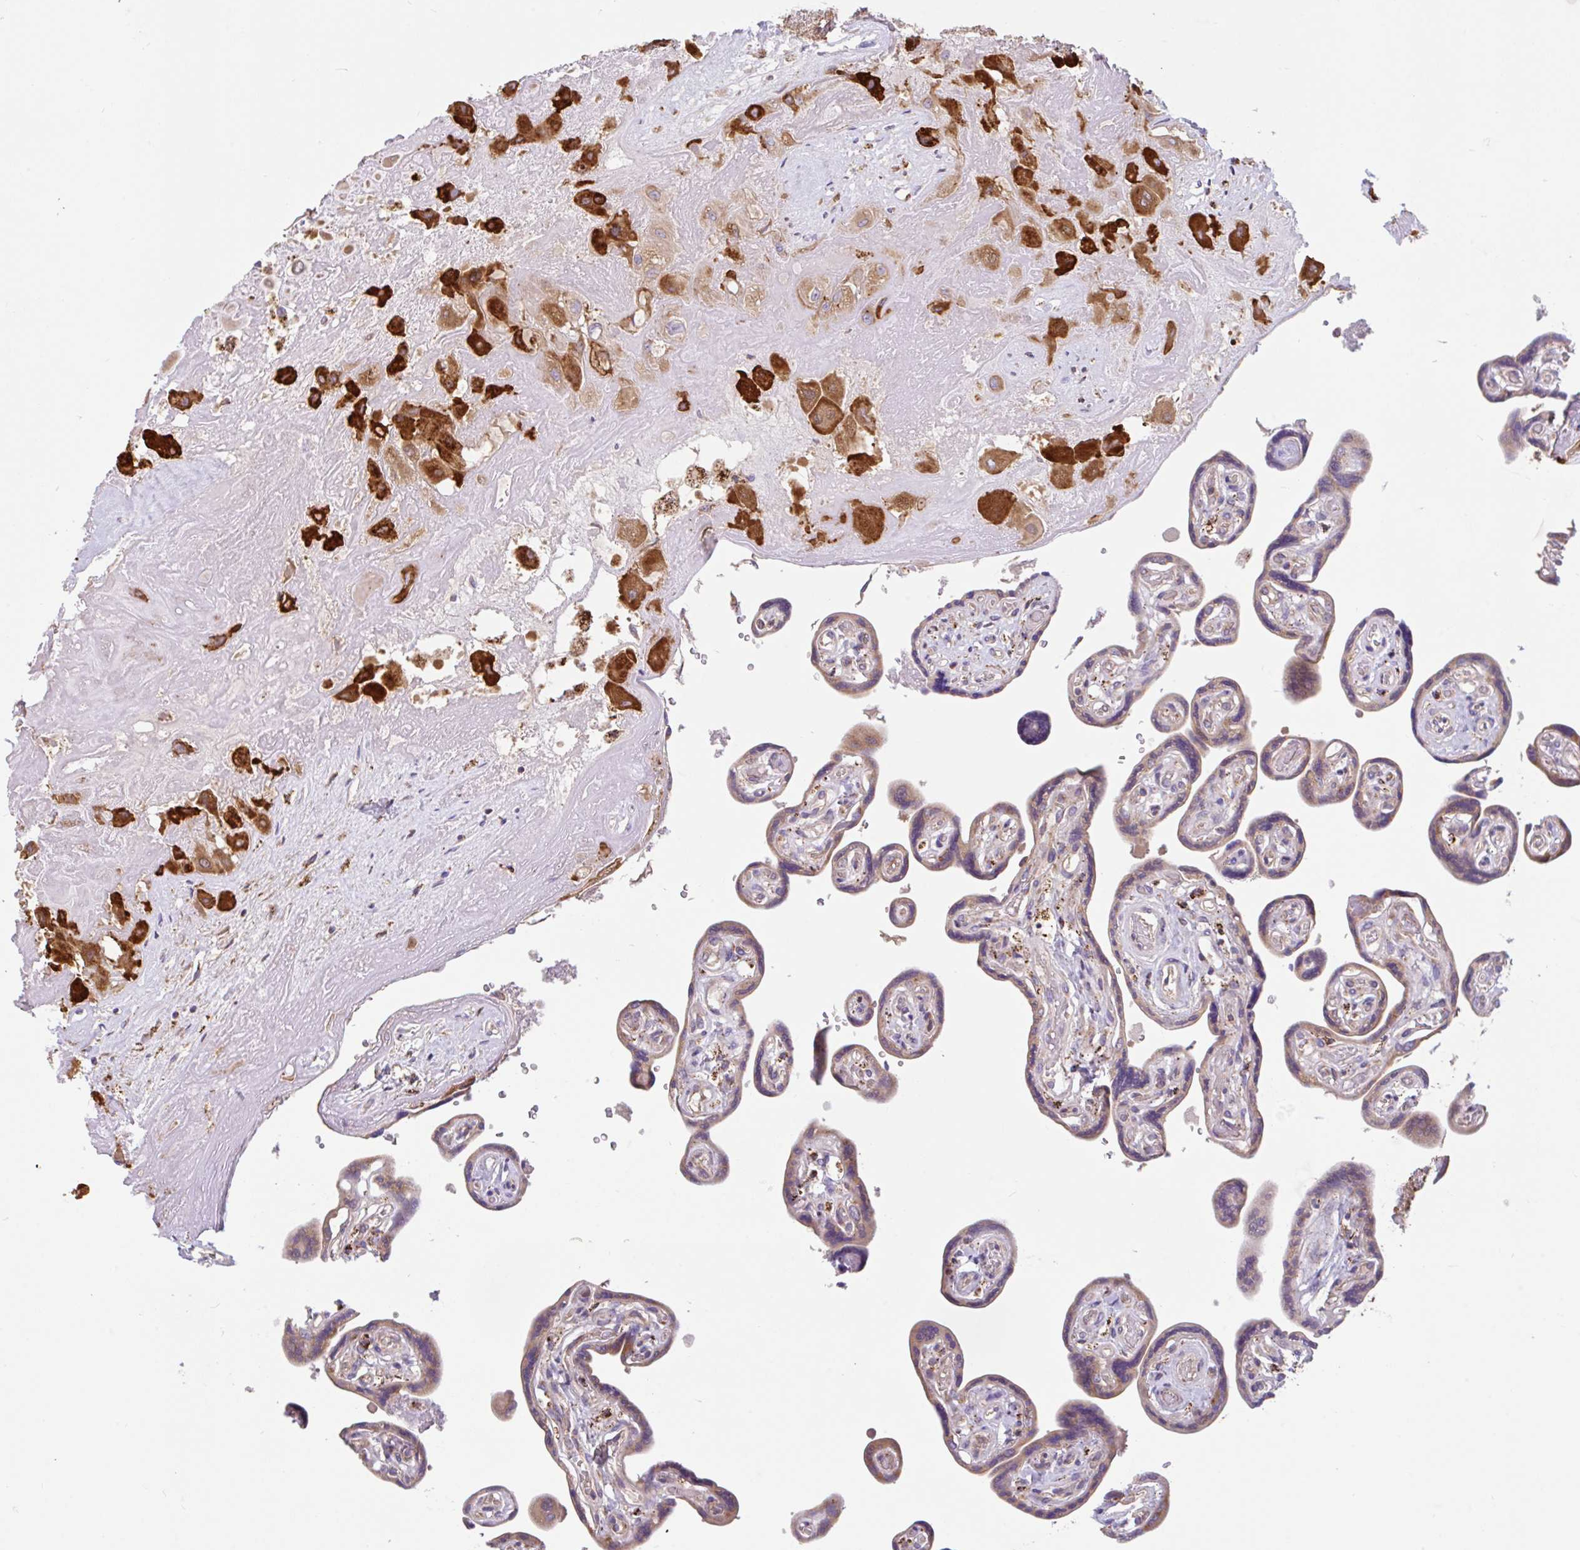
{"staining": {"intensity": "strong", "quantity": ">75%", "location": "cytoplasmic/membranous"}, "tissue": "placenta", "cell_type": "Decidual cells", "image_type": "normal", "snomed": [{"axis": "morphology", "description": "Normal tissue, NOS"}, {"axis": "topography", "description": "Placenta"}], "caption": "Decidual cells display high levels of strong cytoplasmic/membranous expression in approximately >75% of cells in unremarkable human placenta.", "gene": "RALBP1", "patient": {"sex": "female", "age": 32}}